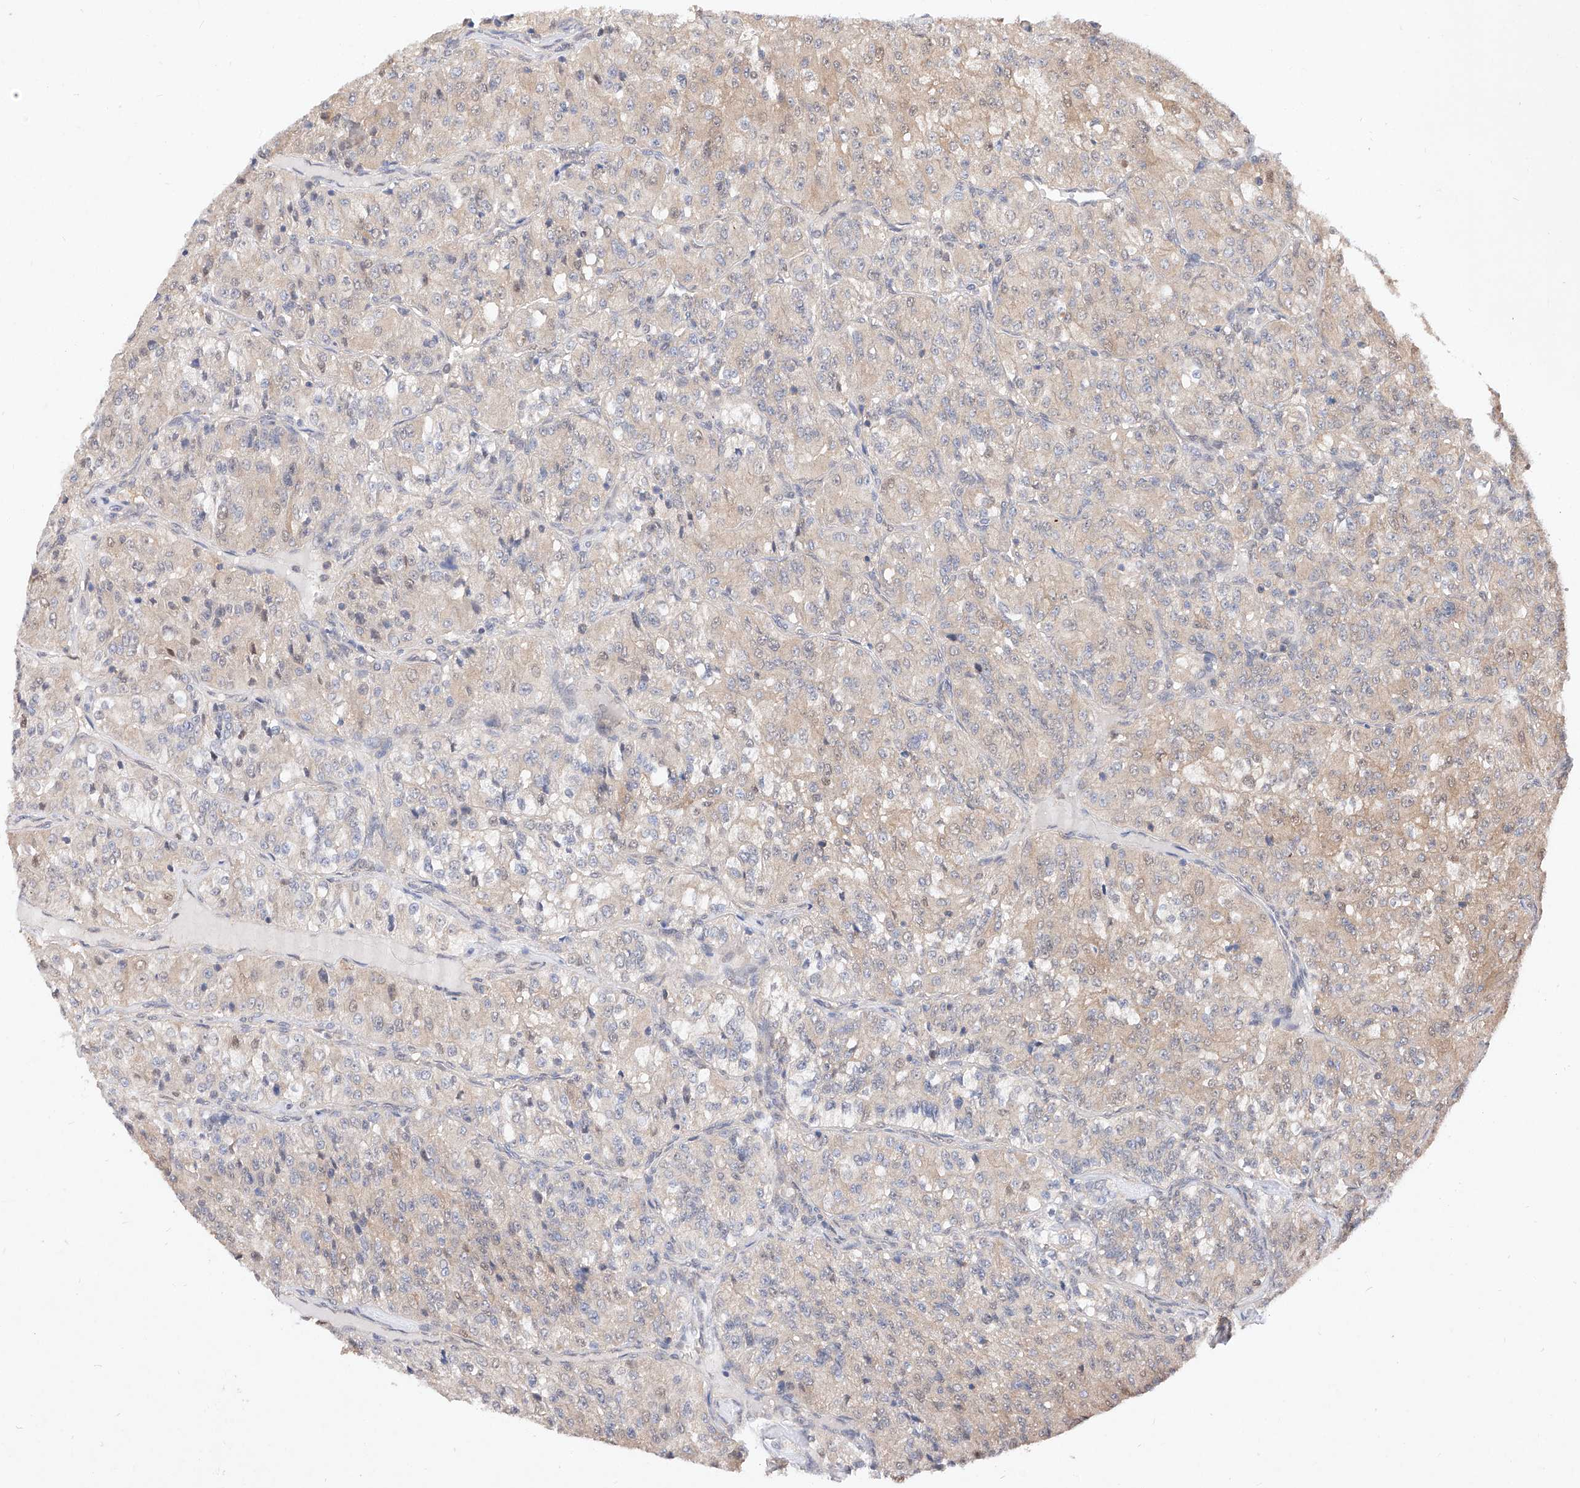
{"staining": {"intensity": "weak", "quantity": "25%-75%", "location": "cytoplasmic/membranous"}, "tissue": "renal cancer", "cell_type": "Tumor cells", "image_type": "cancer", "snomed": [{"axis": "morphology", "description": "Adenocarcinoma, NOS"}, {"axis": "topography", "description": "Kidney"}], "caption": "The immunohistochemical stain labels weak cytoplasmic/membranous staining in tumor cells of renal cancer (adenocarcinoma) tissue. Immunohistochemistry (ihc) stains the protein of interest in brown and the nuclei are stained blue.", "gene": "ZSCAN4", "patient": {"sex": "female", "age": 63}}